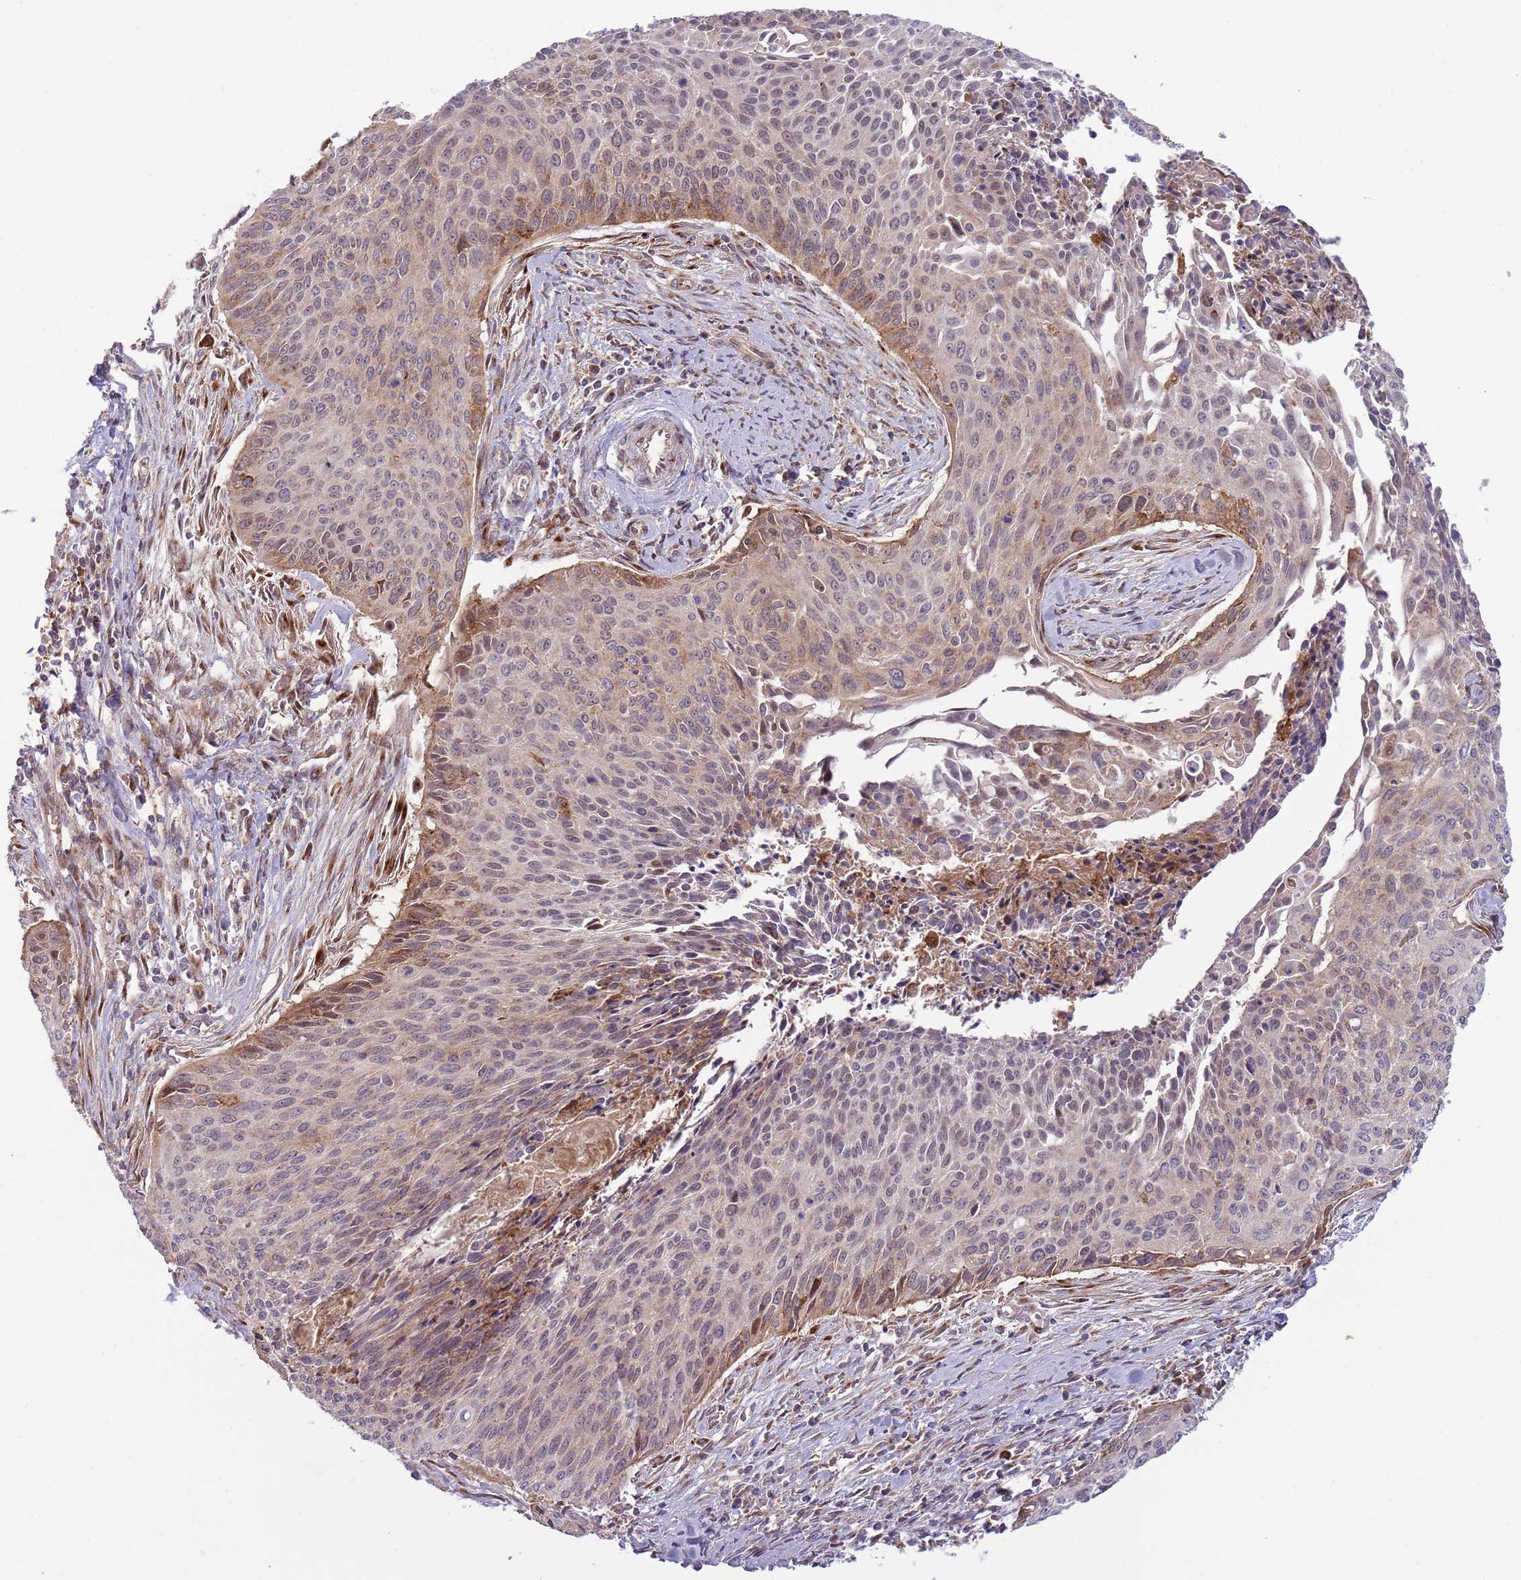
{"staining": {"intensity": "weak", "quantity": "<25%", "location": "cytoplasmic/membranous"}, "tissue": "cervical cancer", "cell_type": "Tumor cells", "image_type": "cancer", "snomed": [{"axis": "morphology", "description": "Squamous cell carcinoma, NOS"}, {"axis": "topography", "description": "Cervix"}], "caption": "High magnification brightfield microscopy of cervical squamous cell carcinoma stained with DAB (3,3'-diaminobenzidine) (brown) and counterstained with hematoxylin (blue): tumor cells show no significant expression.", "gene": "BTBD7", "patient": {"sex": "female", "age": 55}}